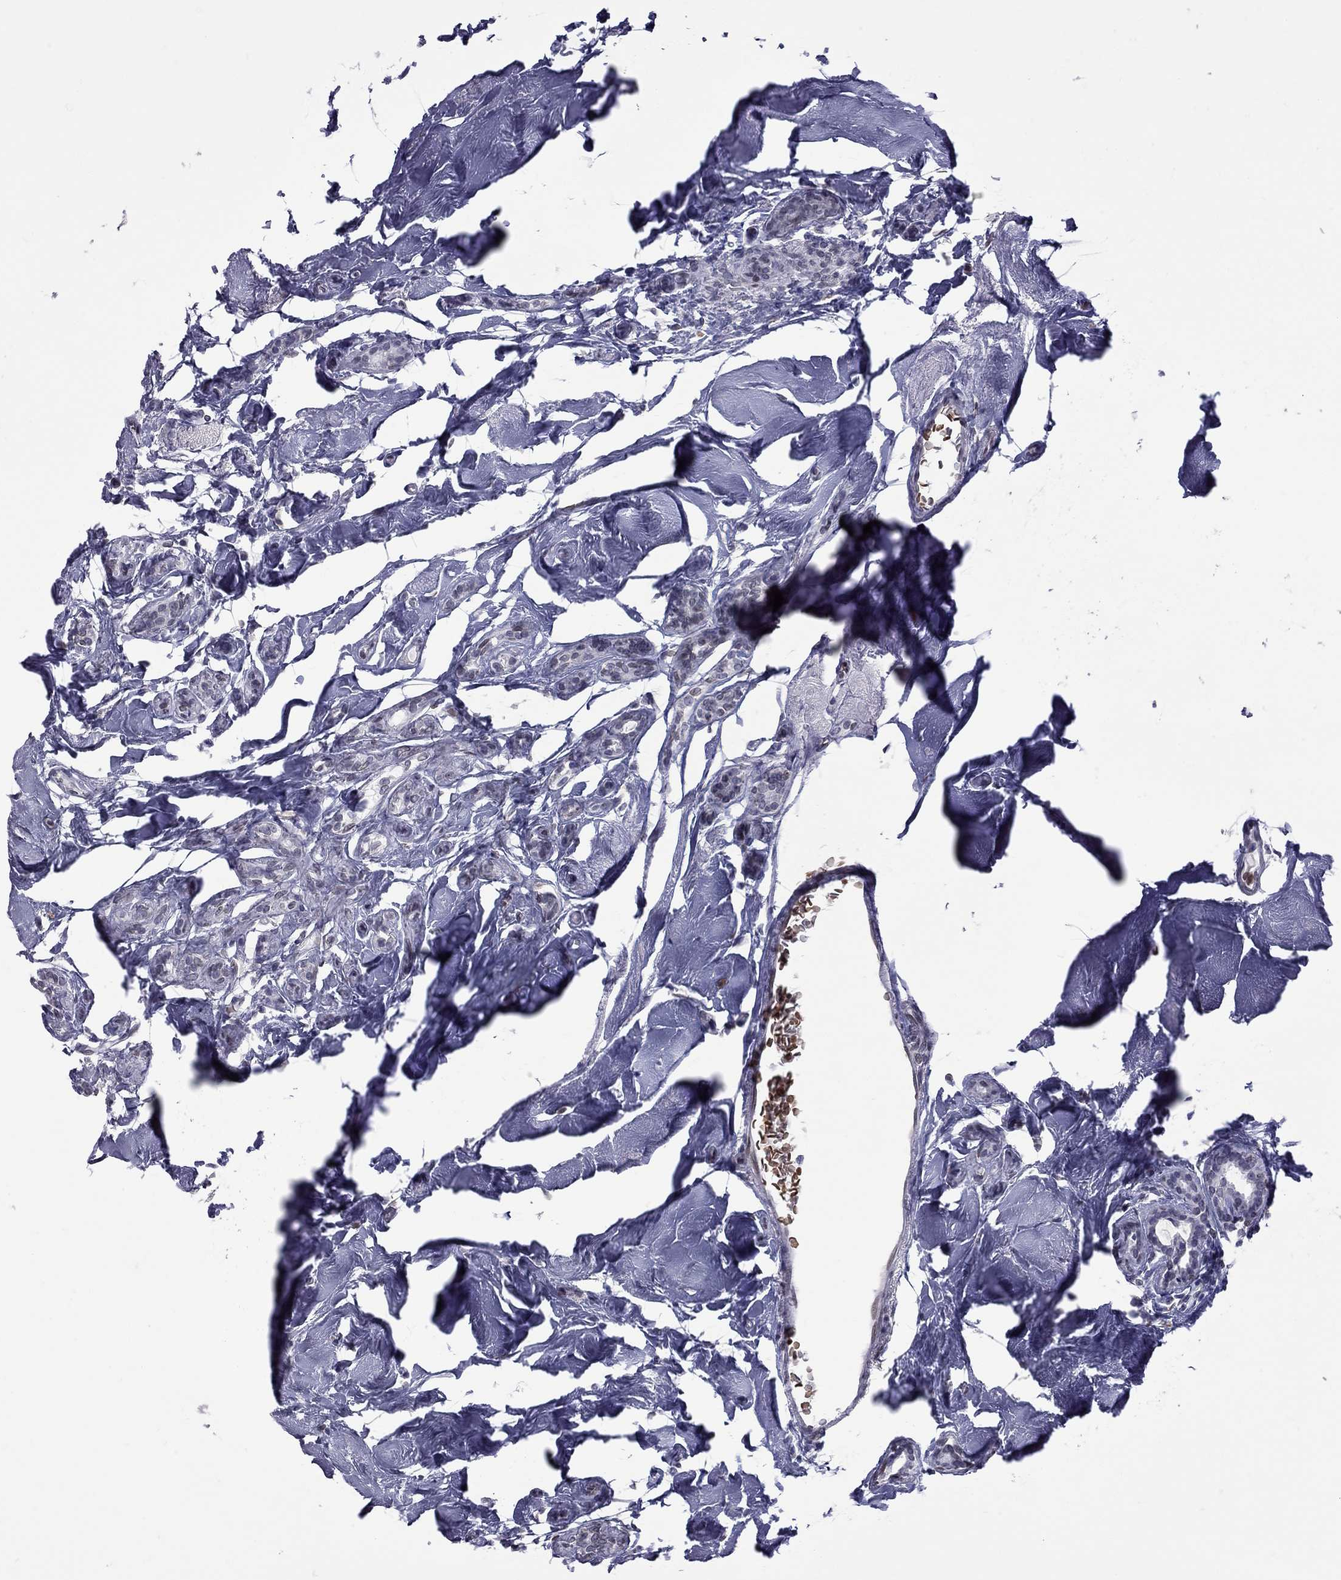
{"staining": {"intensity": "negative", "quantity": "none", "location": "none"}, "tissue": "breast cancer", "cell_type": "Tumor cells", "image_type": "cancer", "snomed": [{"axis": "morphology", "description": "Duct carcinoma"}, {"axis": "topography", "description": "Breast"}], "caption": "High power microscopy image of an immunohistochemistry (IHC) photomicrograph of breast cancer (infiltrating ductal carcinoma), revealing no significant staining in tumor cells. (Immunohistochemistry, brightfield microscopy, high magnification).", "gene": "CLTCL1", "patient": {"sex": "female", "age": 83}}